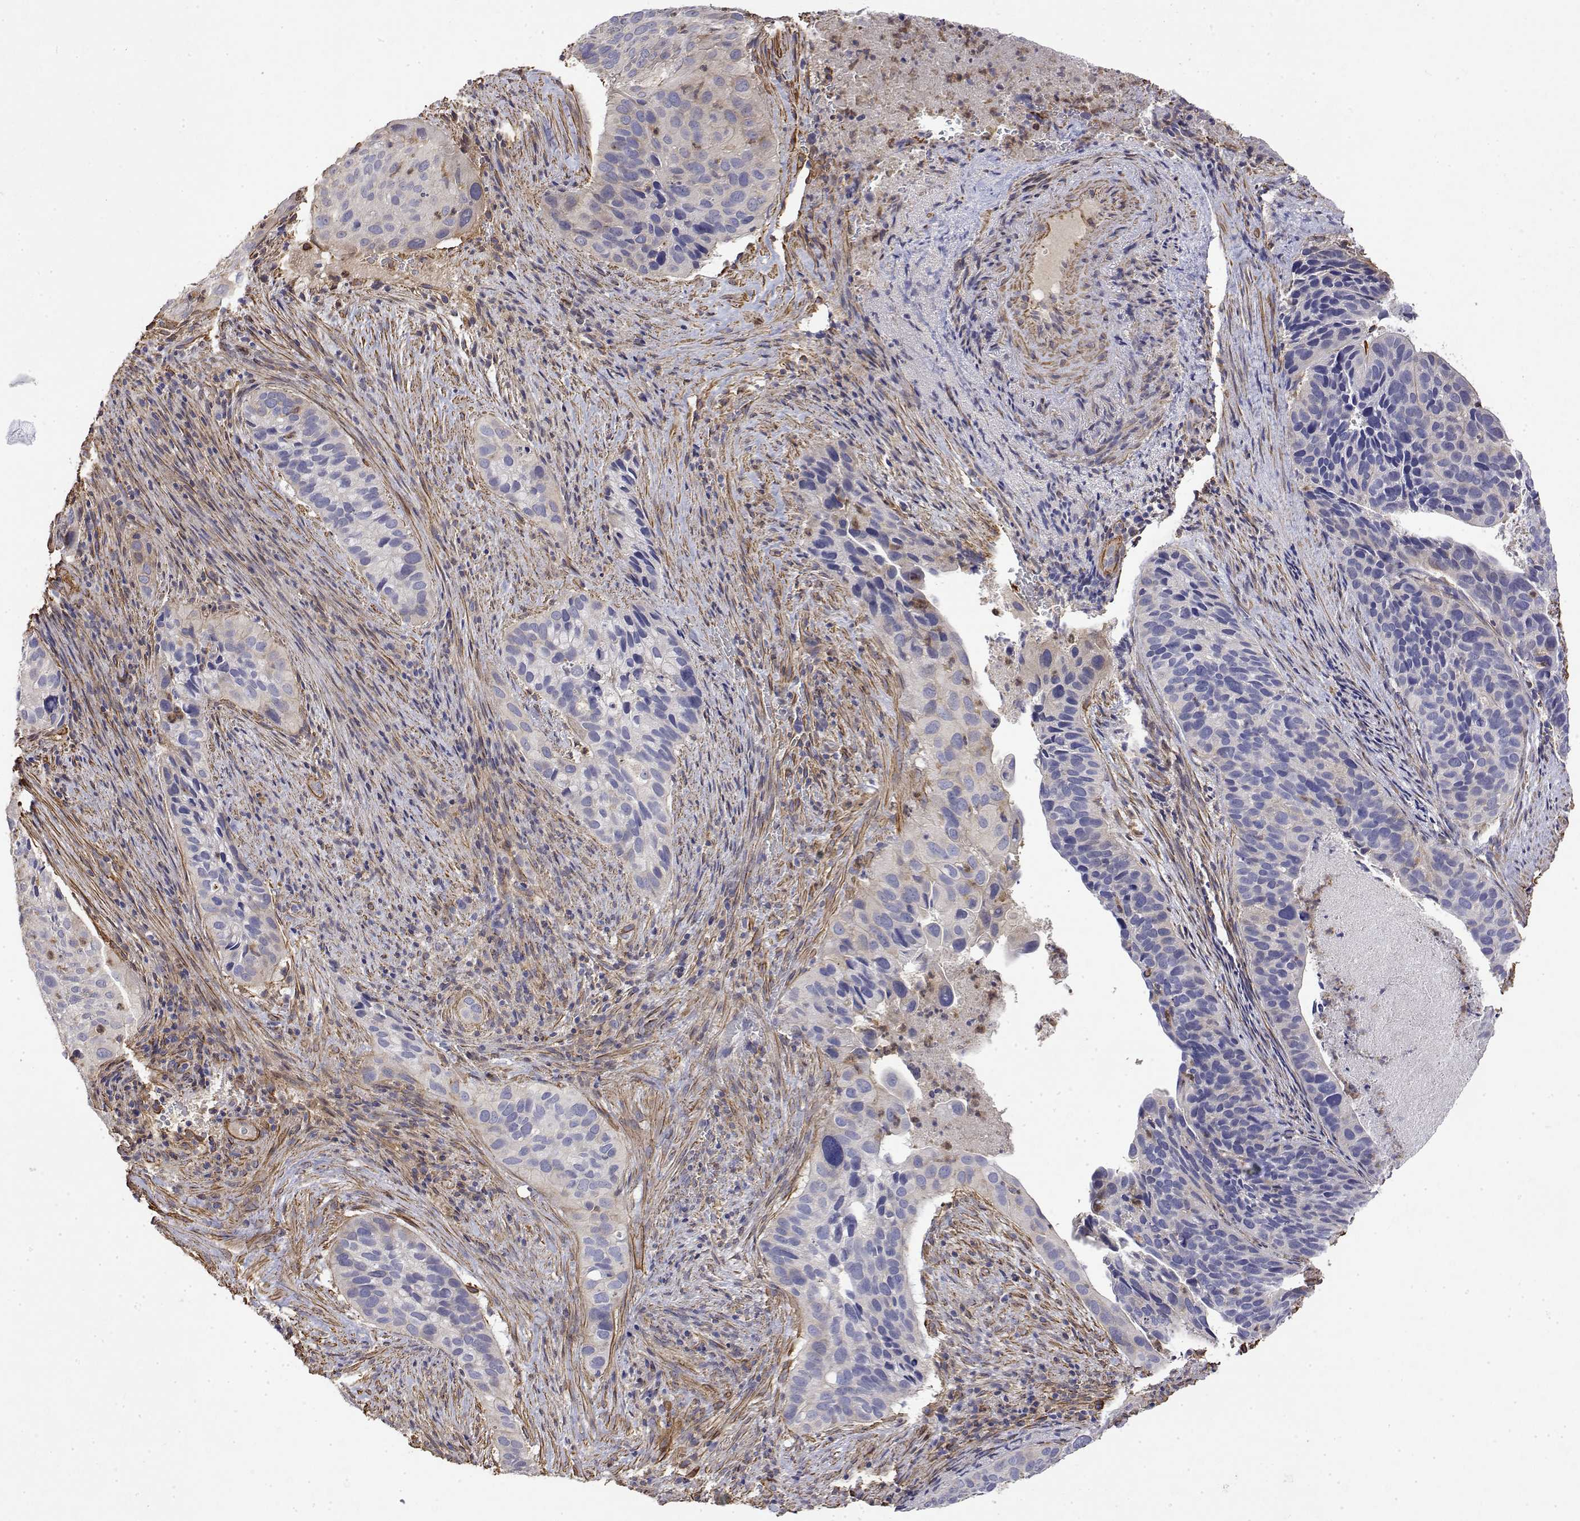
{"staining": {"intensity": "negative", "quantity": "none", "location": "none"}, "tissue": "cervical cancer", "cell_type": "Tumor cells", "image_type": "cancer", "snomed": [{"axis": "morphology", "description": "Squamous cell carcinoma, NOS"}, {"axis": "topography", "description": "Cervix"}], "caption": "Cervical cancer (squamous cell carcinoma) was stained to show a protein in brown. There is no significant staining in tumor cells.", "gene": "SOWAHD", "patient": {"sex": "female", "age": 38}}